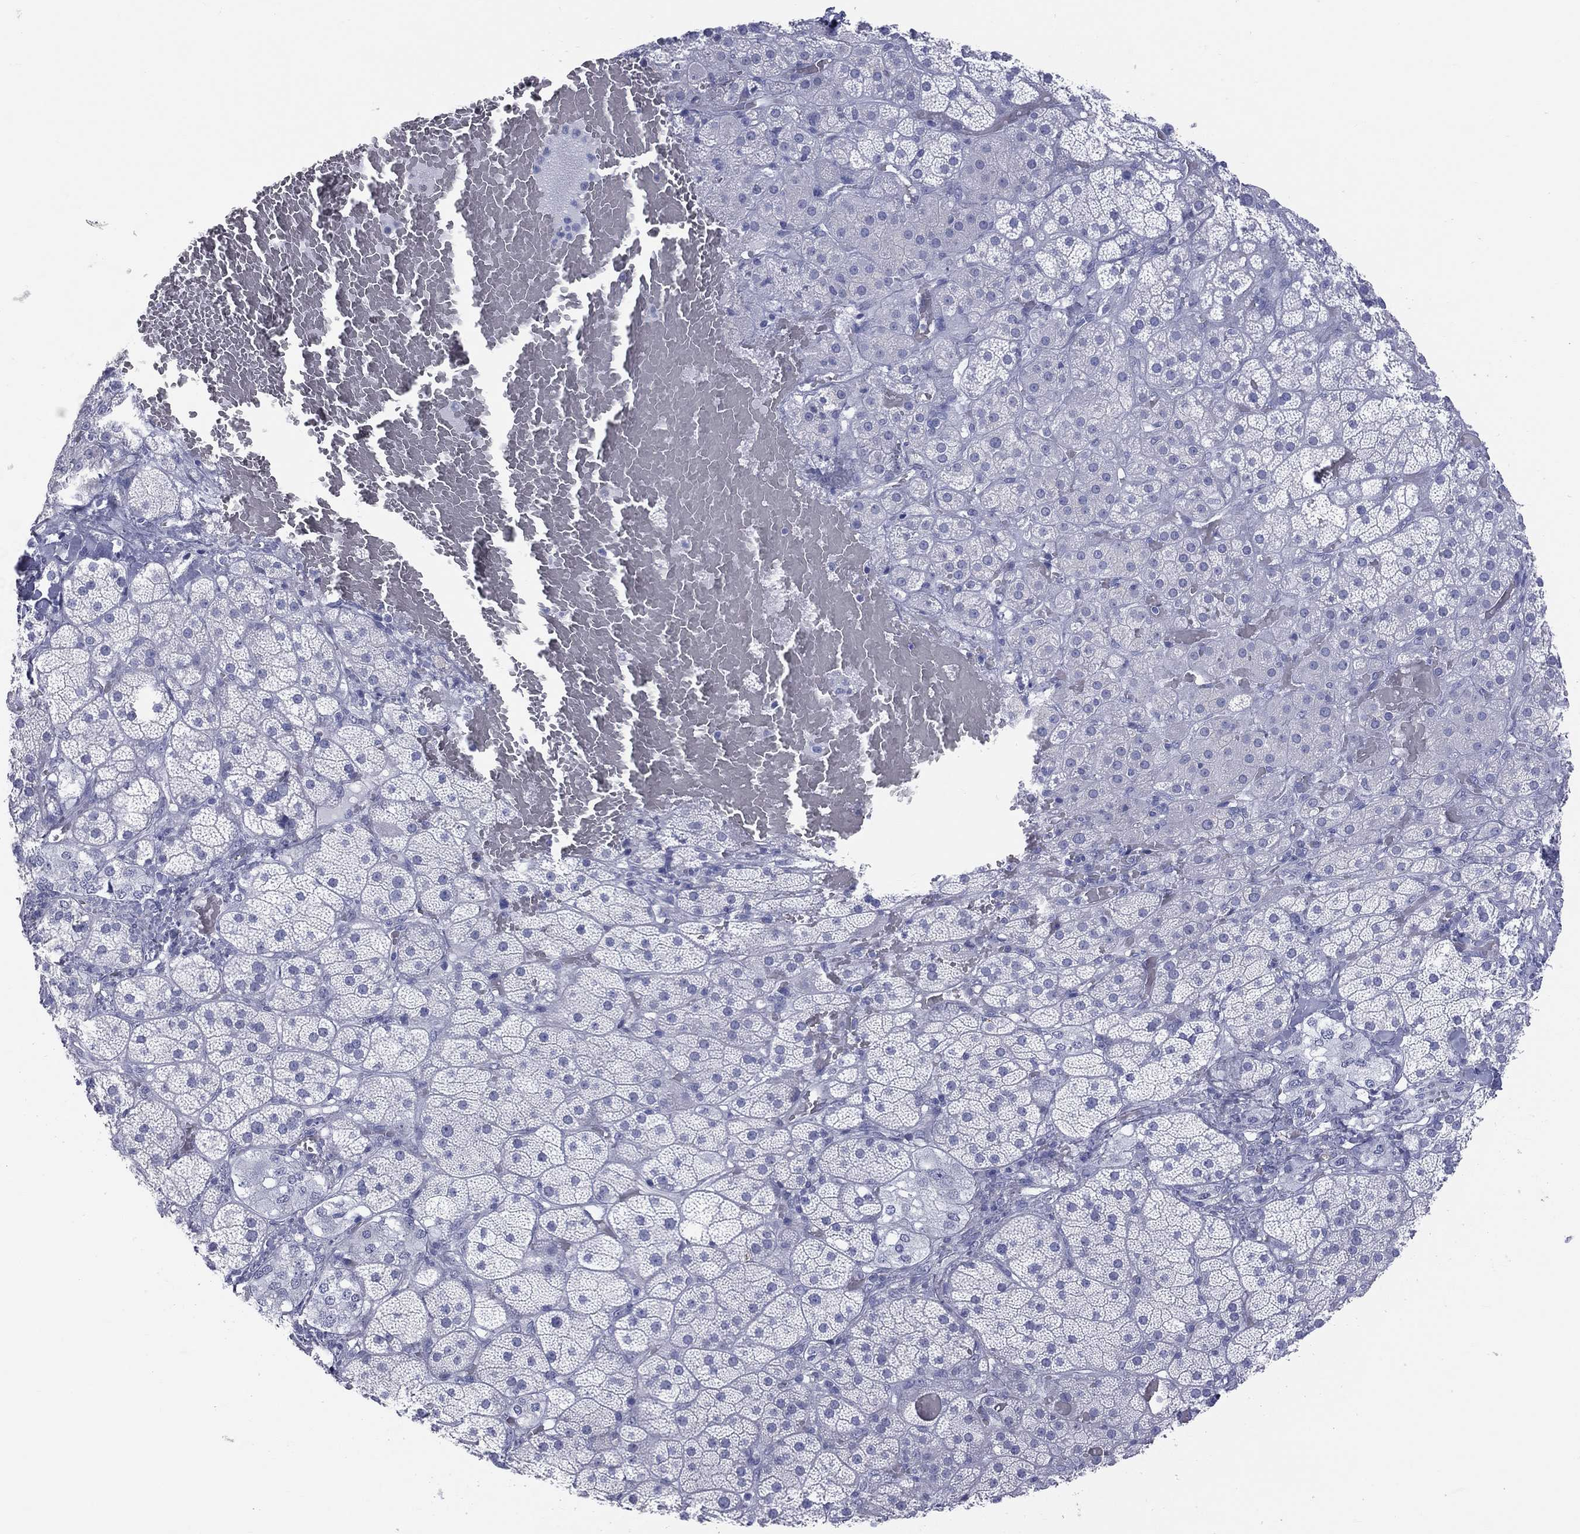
{"staining": {"intensity": "negative", "quantity": "none", "location": "none"}, "tissue": "adrenal gland", "cell_type": "Glandular cells", "image_type": "normal", "snomed": [{"axis": "morphology", "description": "Normal tissue, NOS"}, {"axis": "topography", "description": "Adrenal gland"}], "caption": "This micrograph is of benign adrenal gland stained with immunohistochemistry (IHC) to label a protein in brown with the nuclei are counter-stained blue. There is no positivity in glandular cells.", "gene": "MLN", "patient": {"sex": "male", "age": 57}}